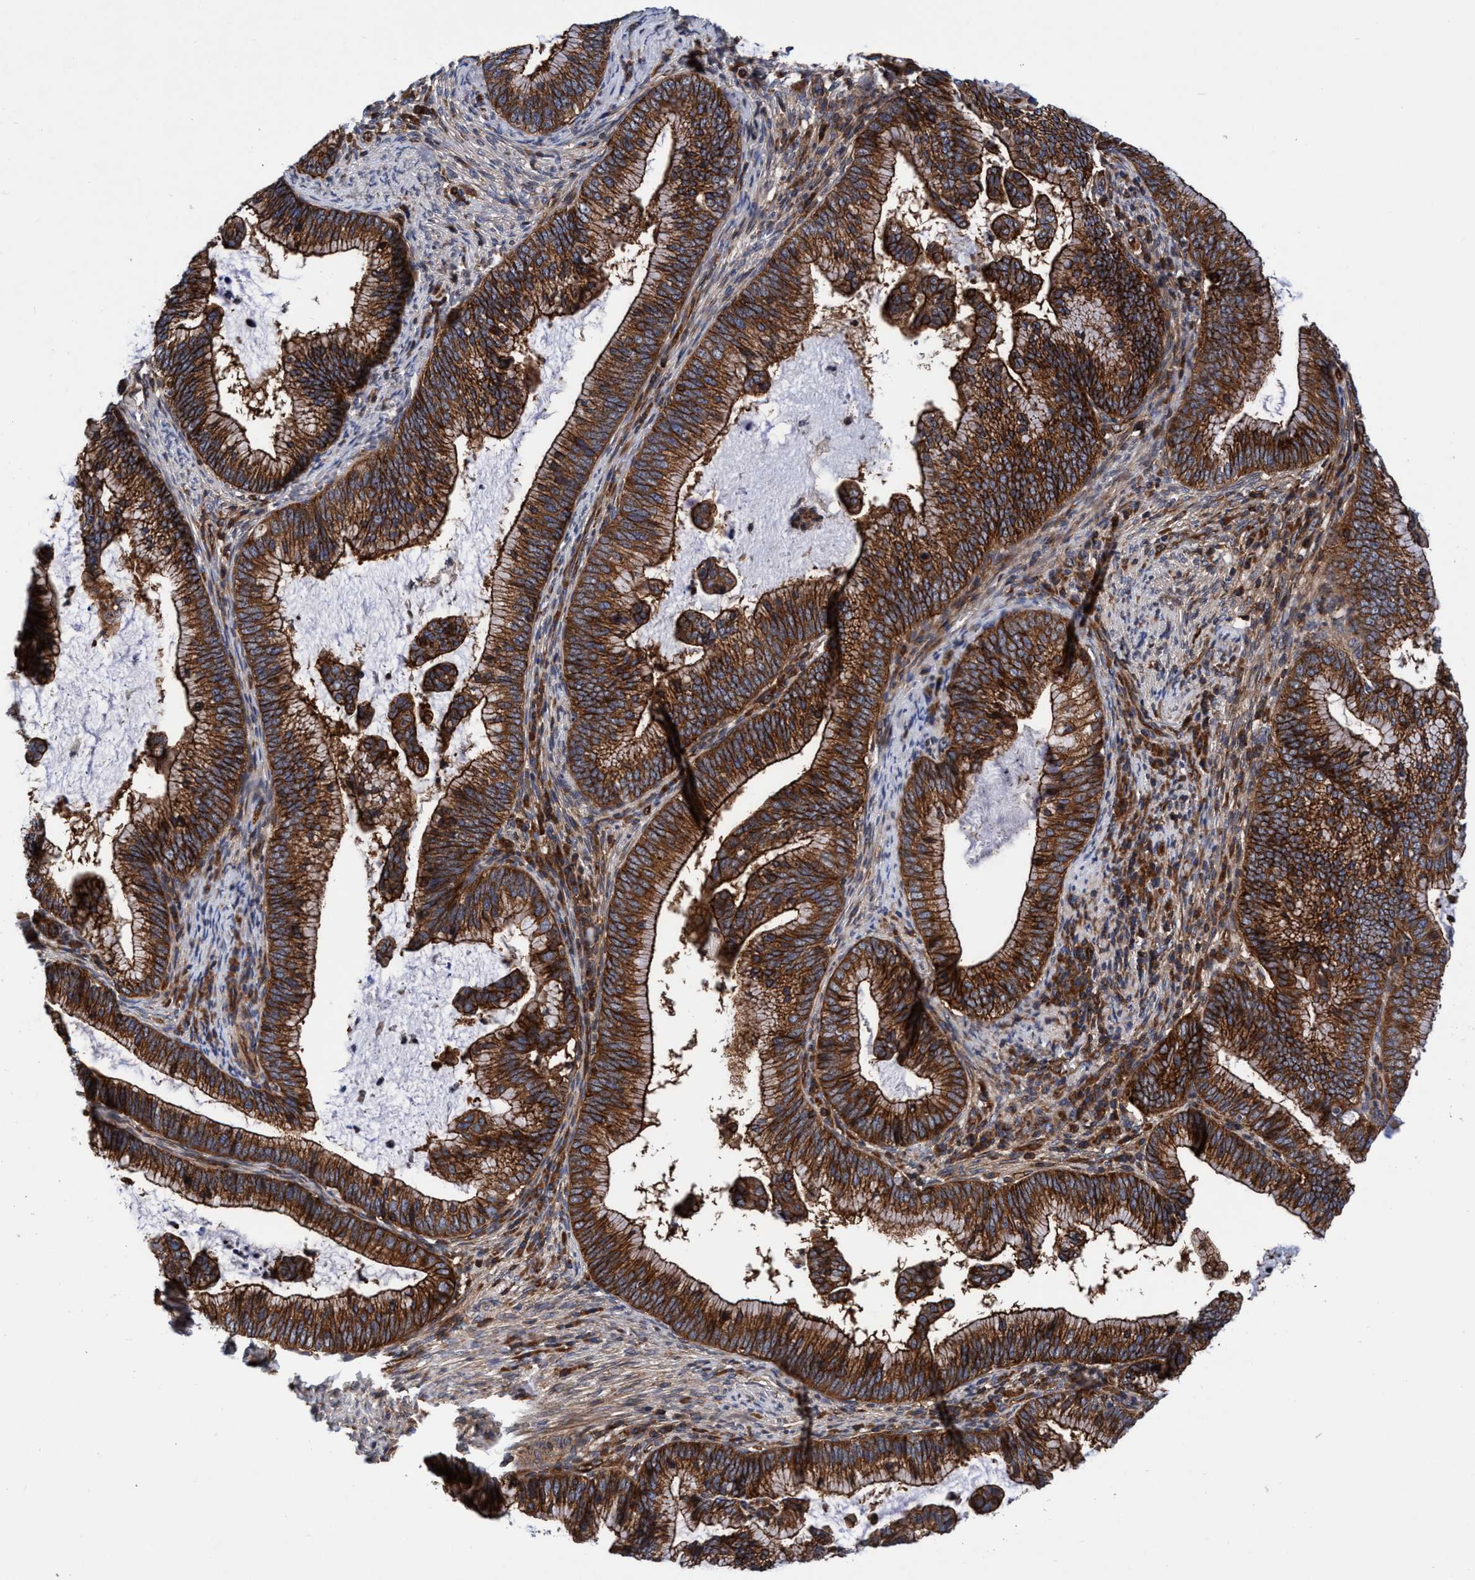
{"staining": {"intensity": "strong", "quantity": ">75%", "location": "cytoplasmic/membranous"}, "tissue": "cervical cancer", "cell_type": "Tumor cells", "image_type": "cancer", "snomed": [{"axis": "morphology", "description": "Adenocarcinoma, NOS"}, {"axis": "topography", "description": "Cervix"}], "caption": "Tumor cells show high levels of strong cytoplasmic/membranous positivity in about >75% of cells in human cervical cancer.", "gene": "MCM3AP", "patient": {"sex": "female", "age": 36}}